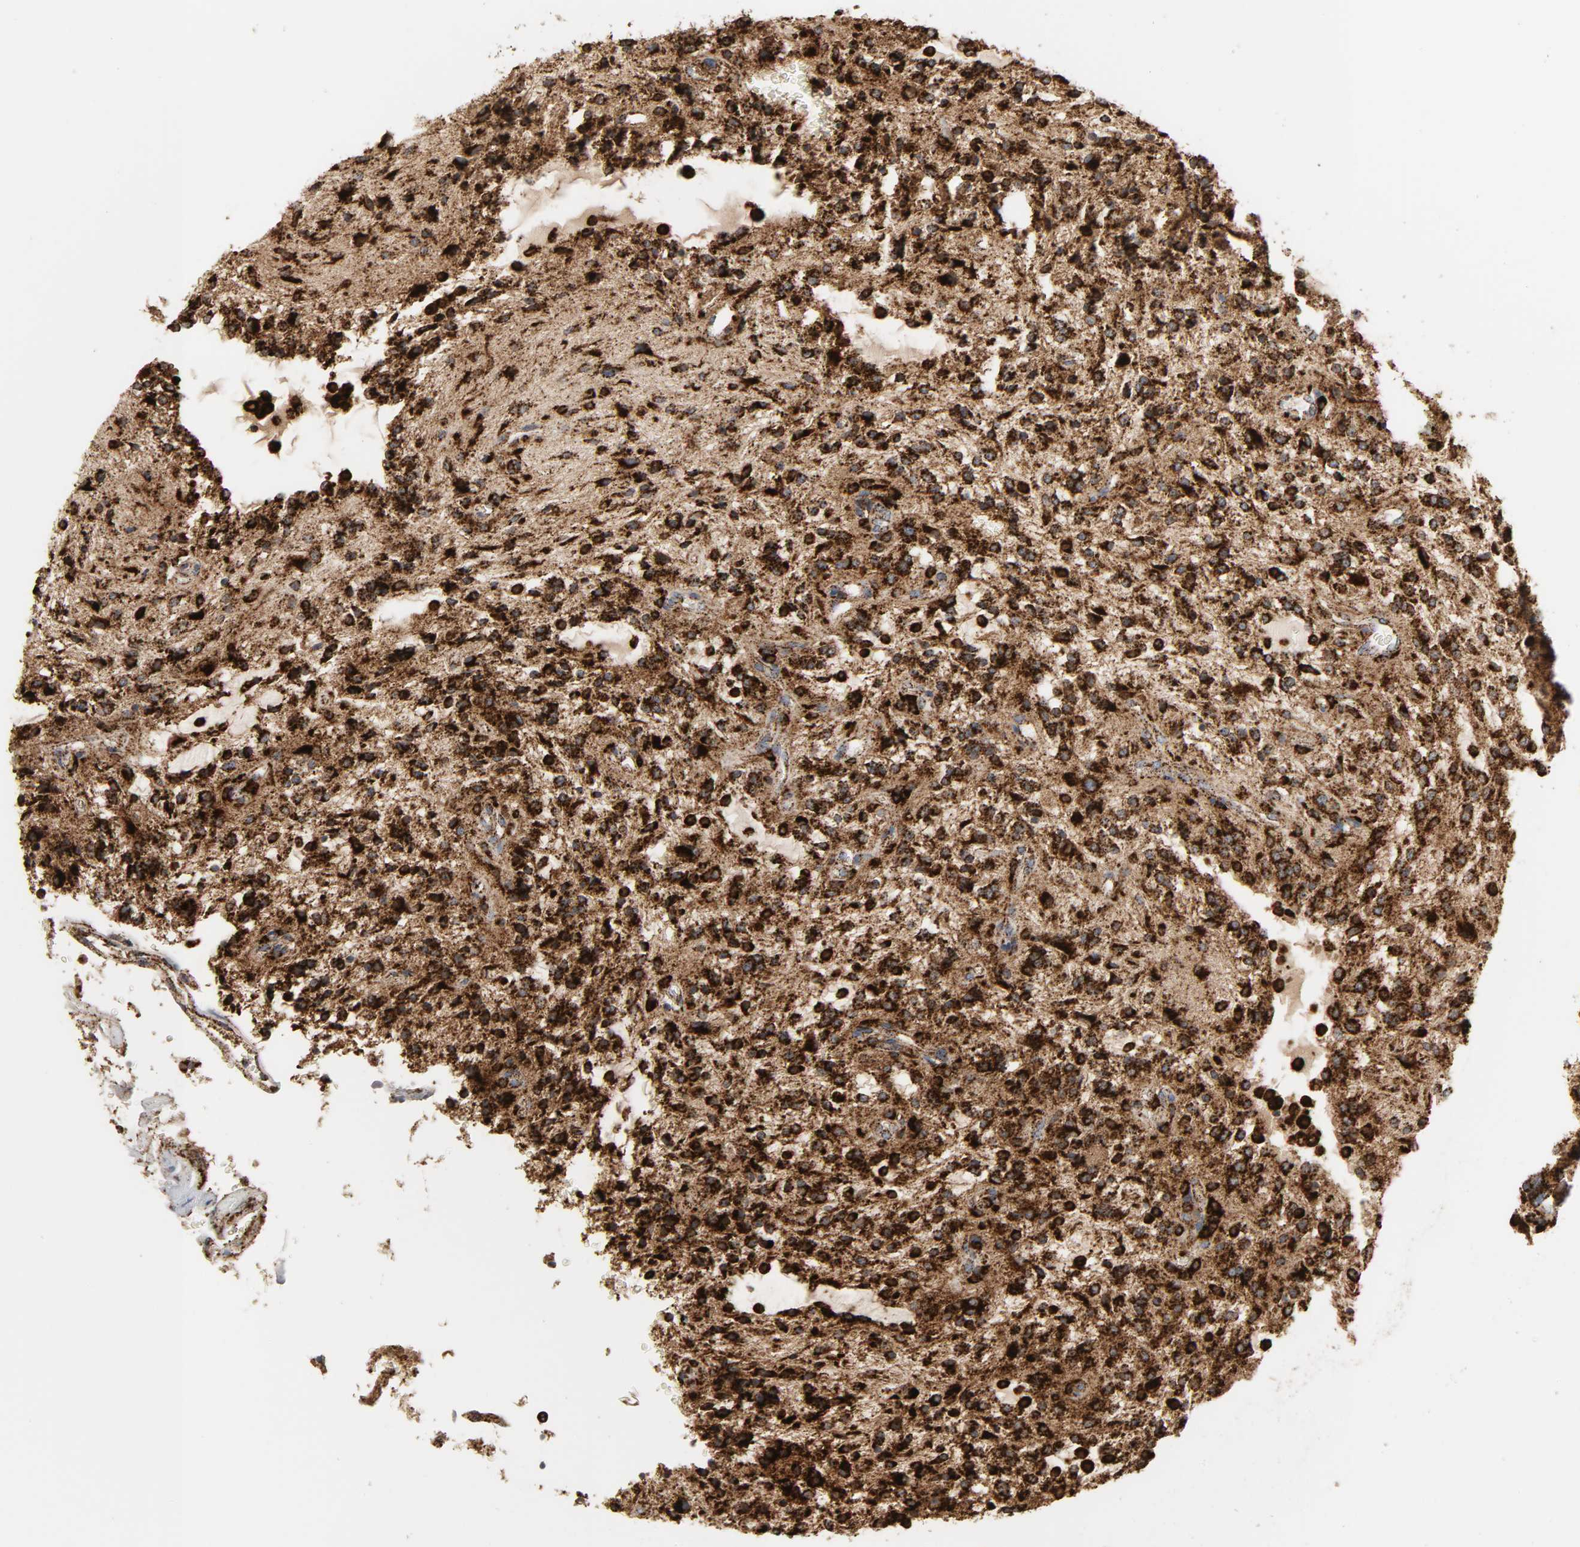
{"staining": {"intensity": "strong", "quantity": ">75%", "location": "cytoplasmic/membranous"}, "tissue": "glioma", "cell_type": "Tumor cells", "image_type": "cancer", "snomed": [{"axis": "morphology", "description": "Glioma, malignant, NOS"}, {"axis": "topography", "description": "Cerebellum"}], "caption": "Strong cytoplasmic/membranous staining for a protein is present in approximately >75% of tumor cells of glioma using IHC.", "gene": "PSAP", "patient": {"sex": "female", "age": 10}}